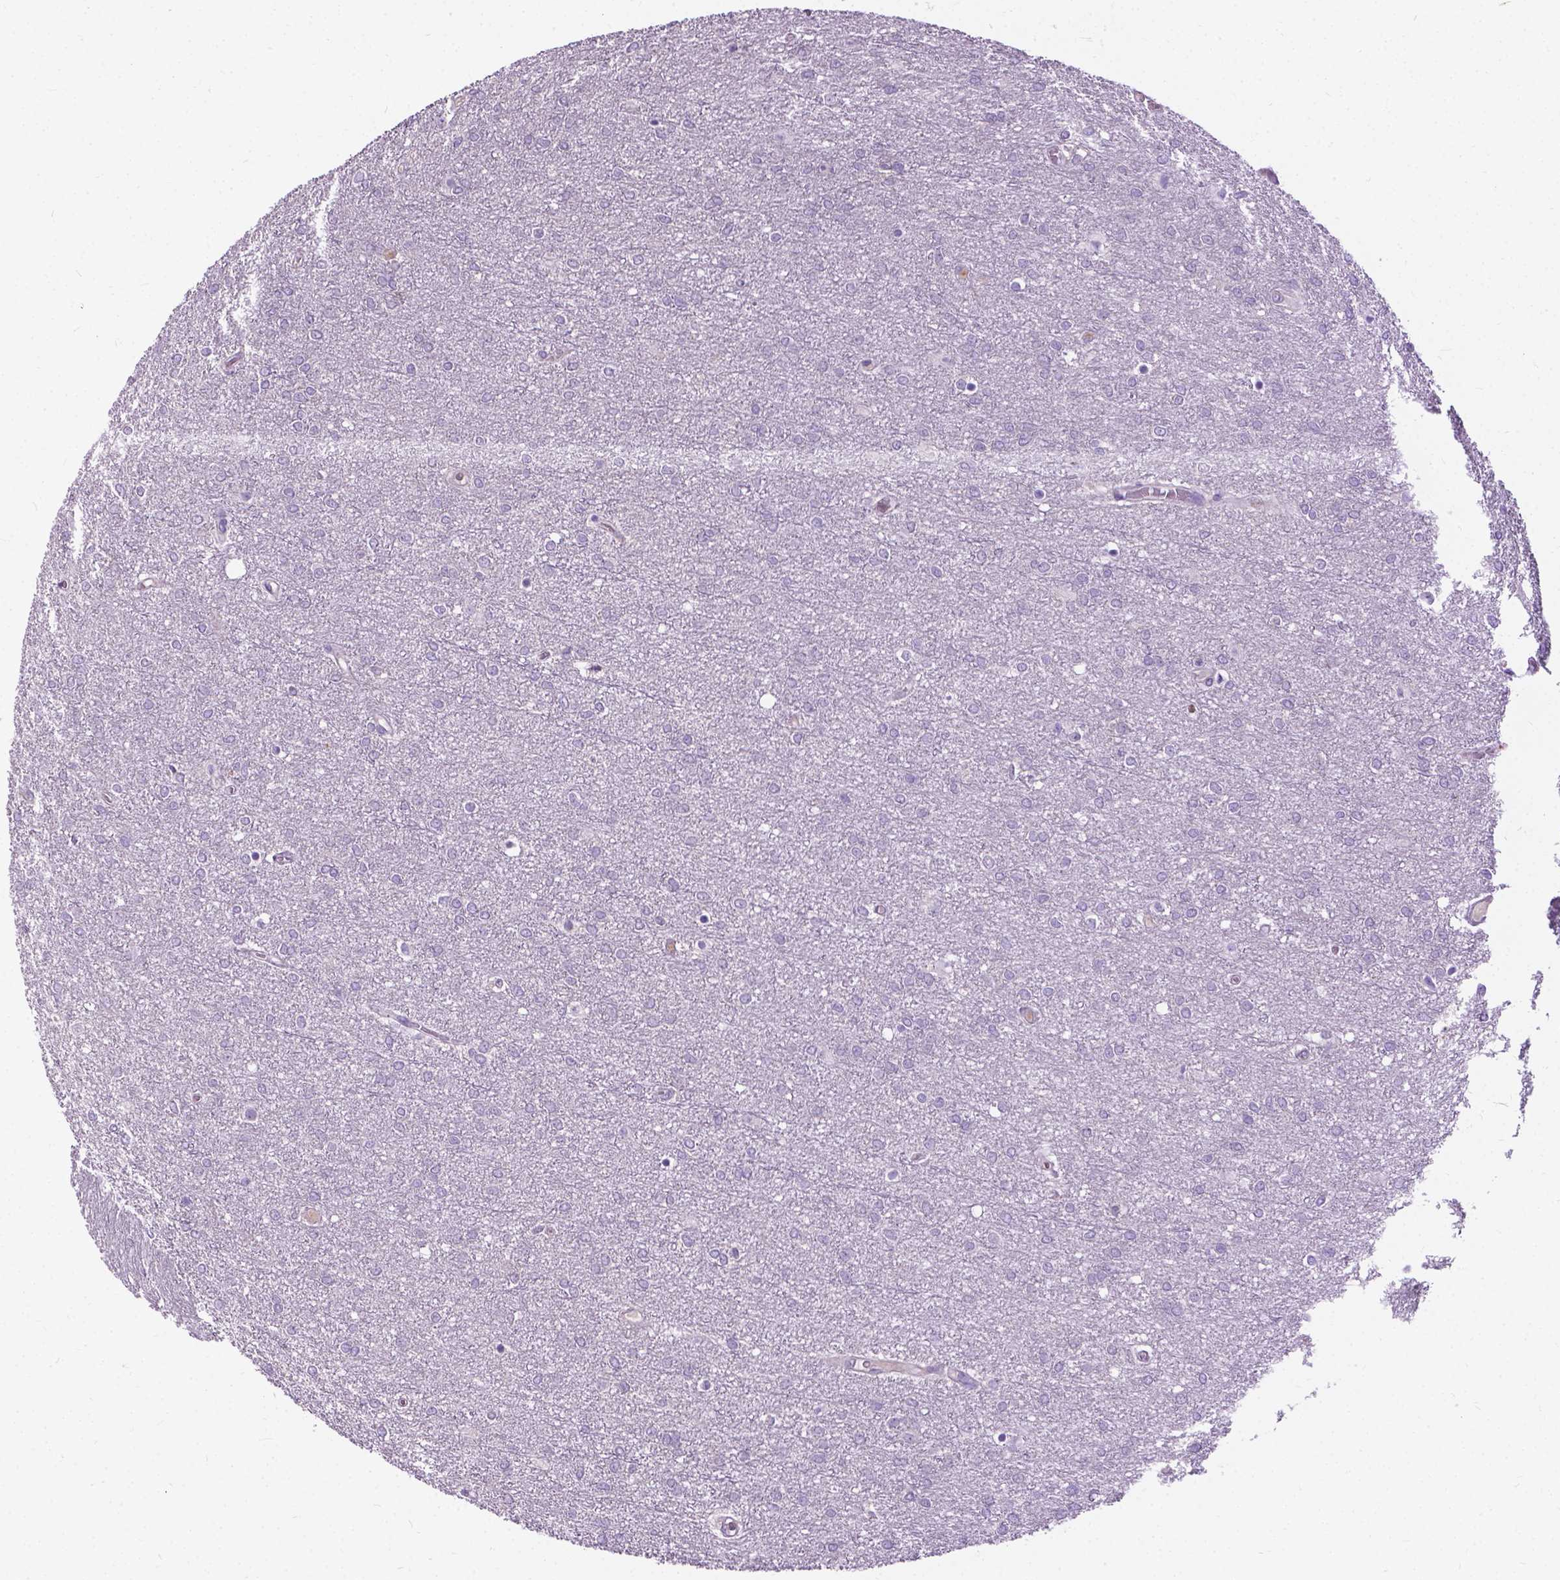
{"staining": {"intensity": "negative", "quantity": "none", "location": "none"}, "tissue": "glioma", "cell_type": "Tumor cells", "image_type": "cancer", "snomed": [{"axis": "morphology", "description": "Glioma, malignant, High grade"}, {"axis": "topography", "description": "Brain"}], "caption": "Glioma stained for a protein using immunohistochemistry shows no expression tumor cells.", "gene": "JAK3", "patient": {"sex": "female", "age": 61}}